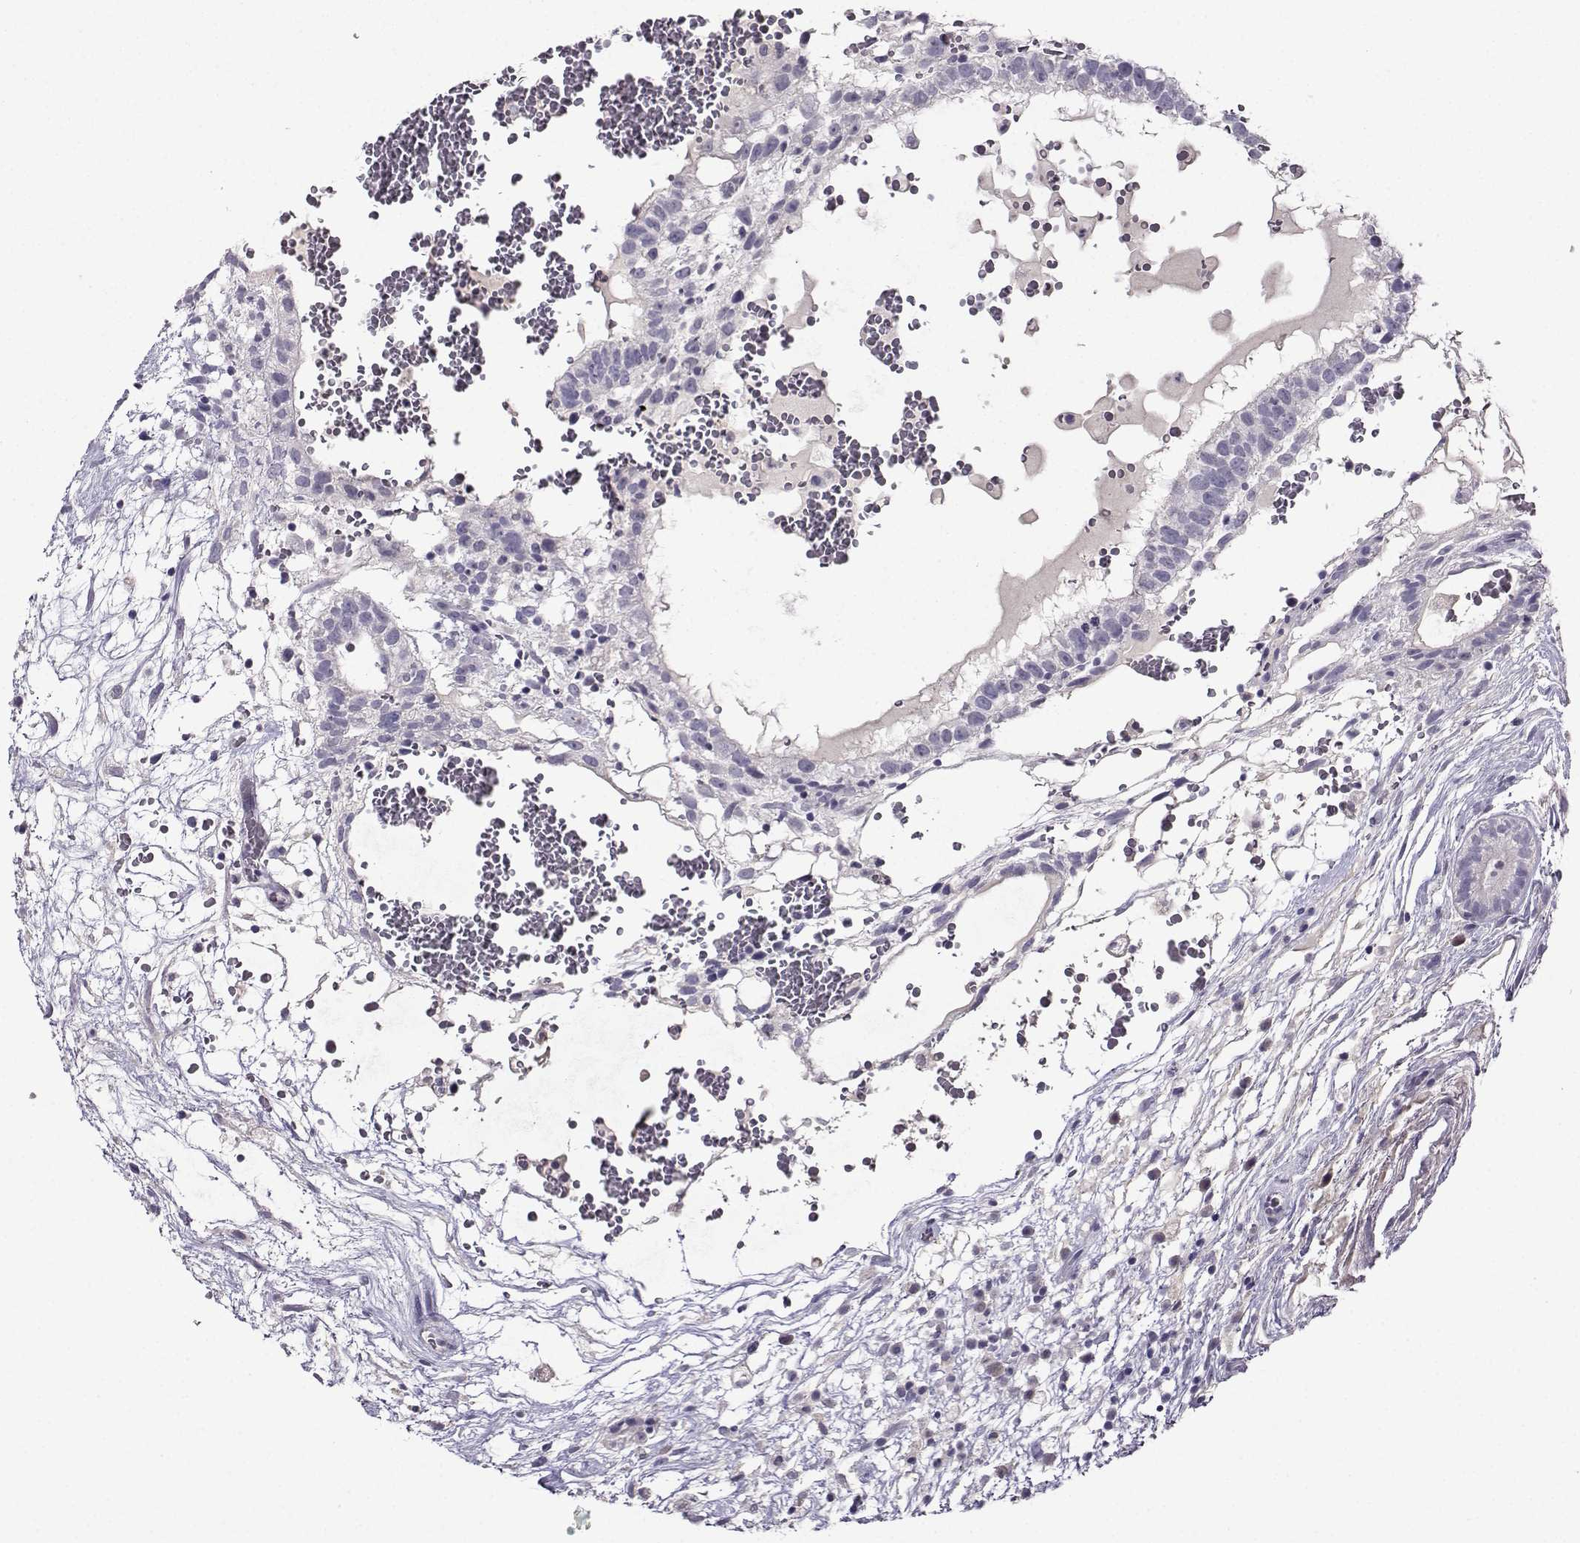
{"staining": {"intensity": "weak", "quantity": "<25%", "location": "cytoplasmic/membranous"}, "tissue": "testis cancer", "cell_type": "Tumor cells", "image_type": "cancer", "snomed": [{"axis": "morphology", "description": "Normal tissue, NOS"}, {"axis": "morphology", "description": "Carcinoma, Embryonal, NOS"}, {"axis": "topography", "description": "Testis"}], "caption": "Immunohistochemistry (IHC) of testis embryonal carcinoma displays no positivity in tumor cells. (Stains: DAB (3,3'-diaminobenzidine) immunohistochemistry with hematoxylin counter stain, Microscopy: brightfield microscopy at high magnification).", "gene": "CRYBB1", "patient": {"sex": "male", "age": 32}}